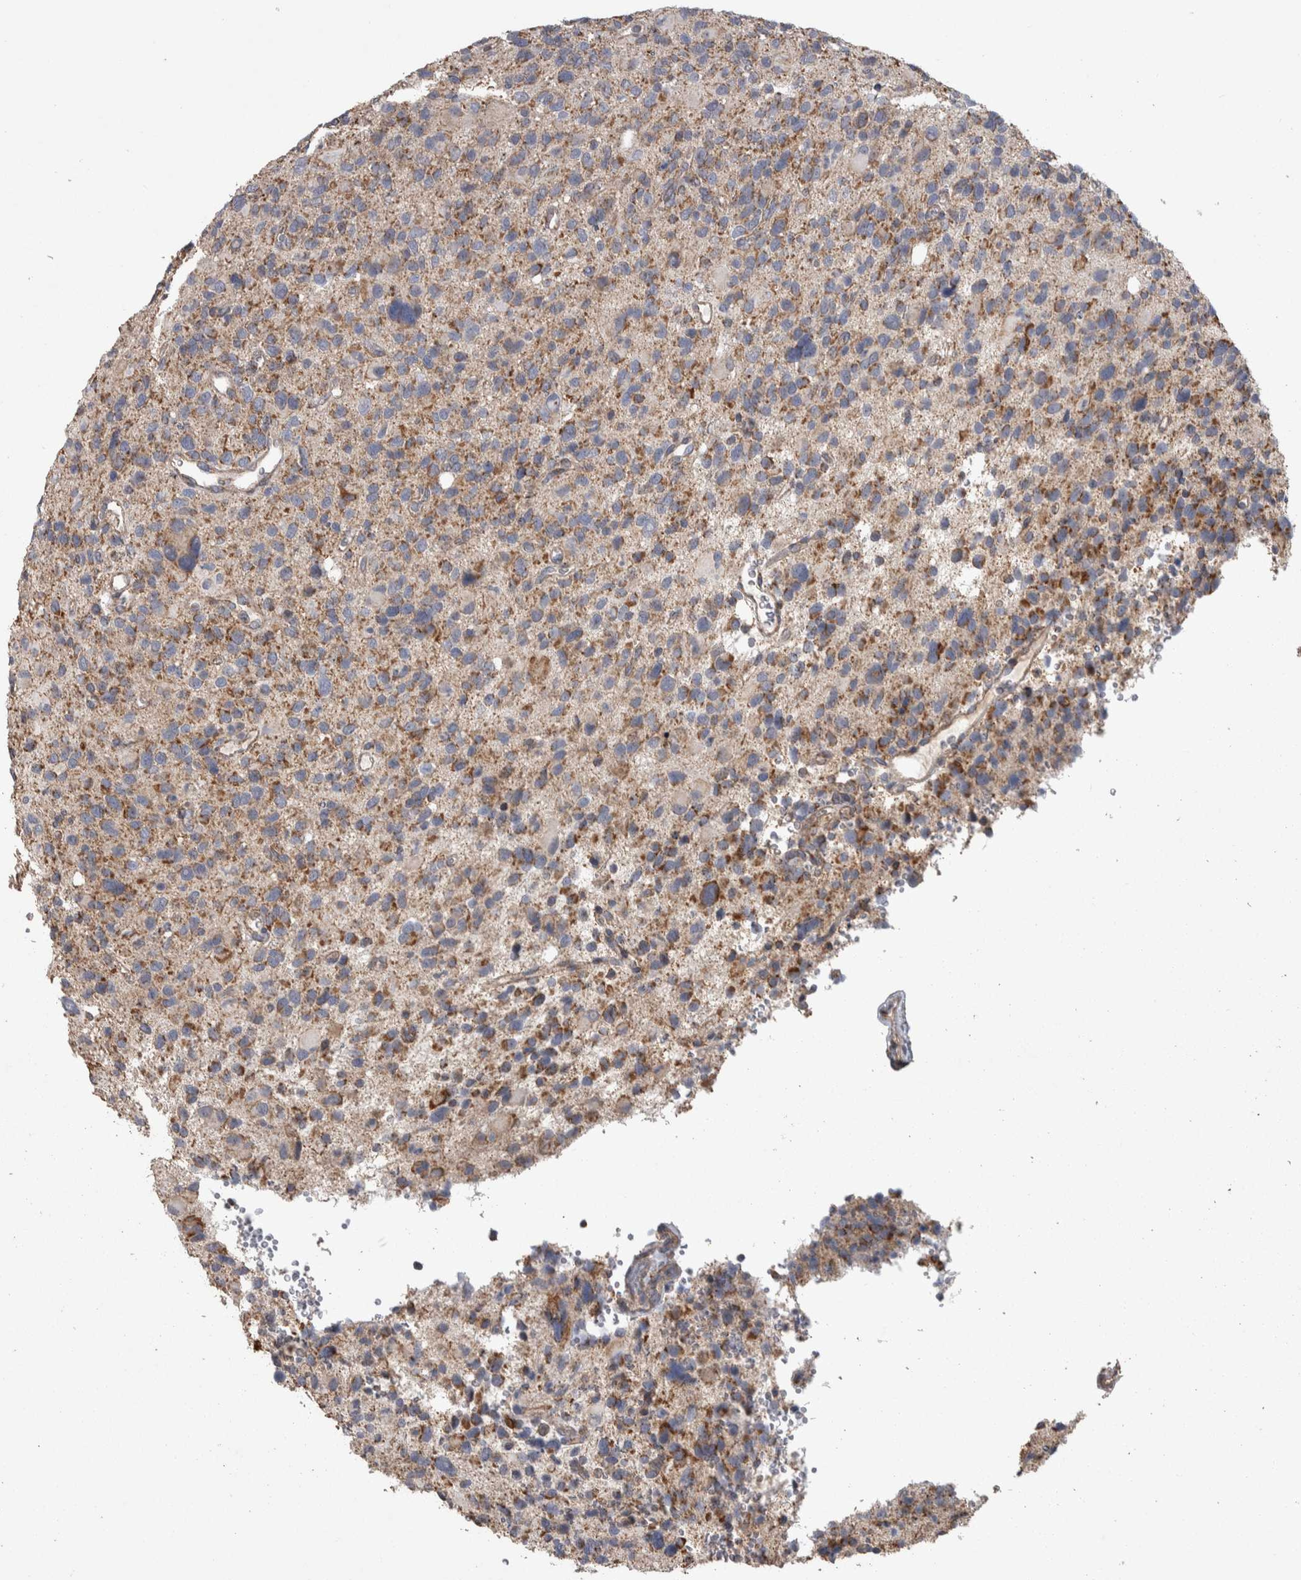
{"staining": {"intensity": "weak", "quantity": ">75%", "location": "cytoplasmic/membranous"}, "tissue": "glioma", "cell_type": "Tumor cells", "image_type": "cancer", "snomed": [{"axis": "morphology", "description": "Glioma, malignant, High grade"}, {"axis": "topography", "description": "Brain"}], "caption": "Immunohistochemistry photomicrograph of malignant glioma (high-grade) stained for a protein (brown), which shows low levels of weak cytoplasmic/membranous staining in approximately >75% of tumor cells.", "gene": "SCO1", "patient": {"sex": "male", "age": 48}}